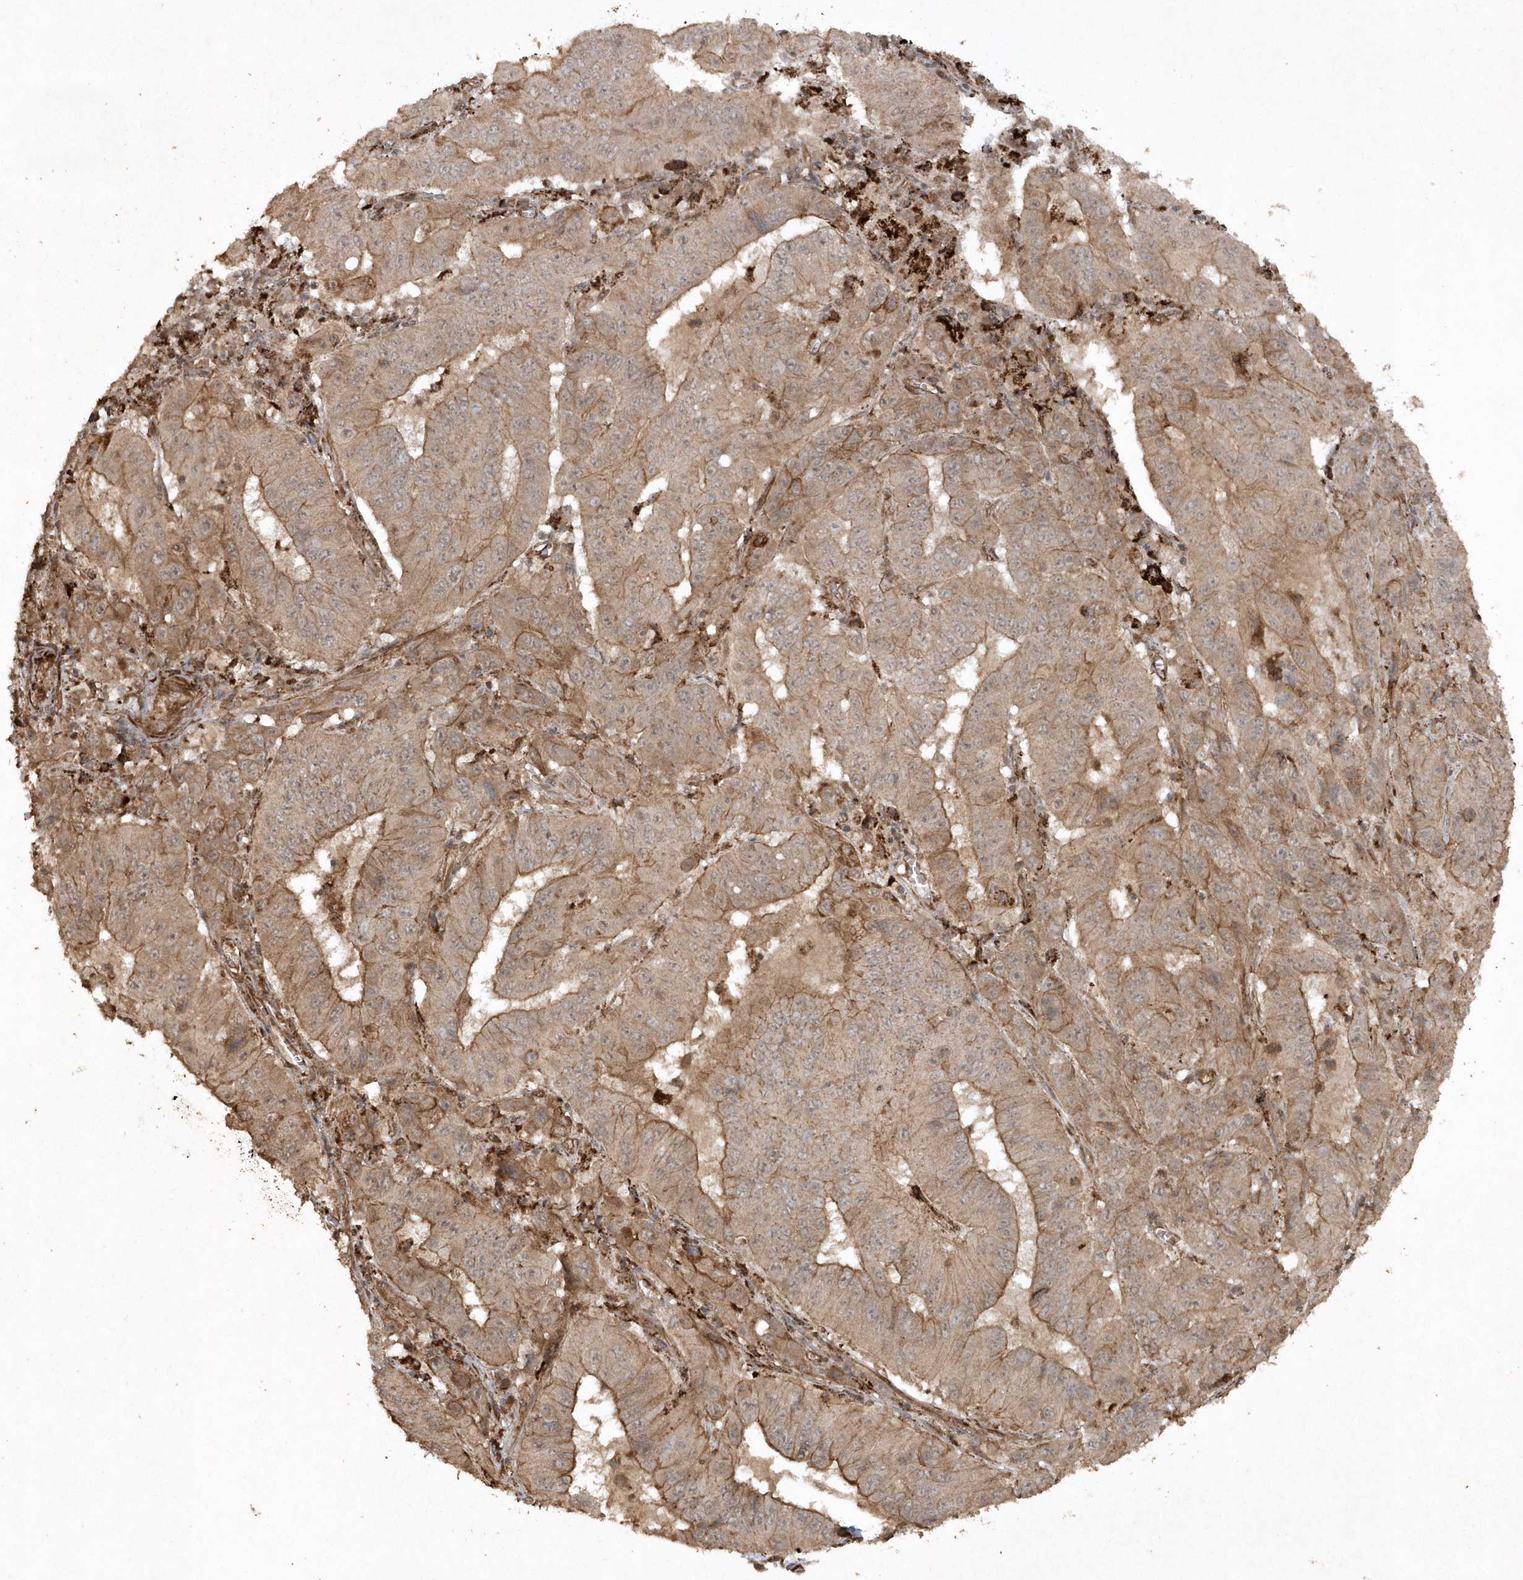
{"staining": {"intensity": "moderate", "quantity": ">75%", "location": "cytoplasmic/membranous"}, "tissue": "pancreatic cancer", "cell_type": "Tumor cells", "image_type": "cancer", "snomed": [{"axis": "morphology", "description": "Adenocarcinoma, NOS"}, {"axis": "topography", "description": "Pancreas"}], "caption": "Pancreatic cancer tissue reveals moderate cytoplasmic/membranous positivity in approximately >75% of tumor cells, visualized by immunohistochemistry.", "gene": "AVPI1", "patient": {"sex": "male", "age": 63}}